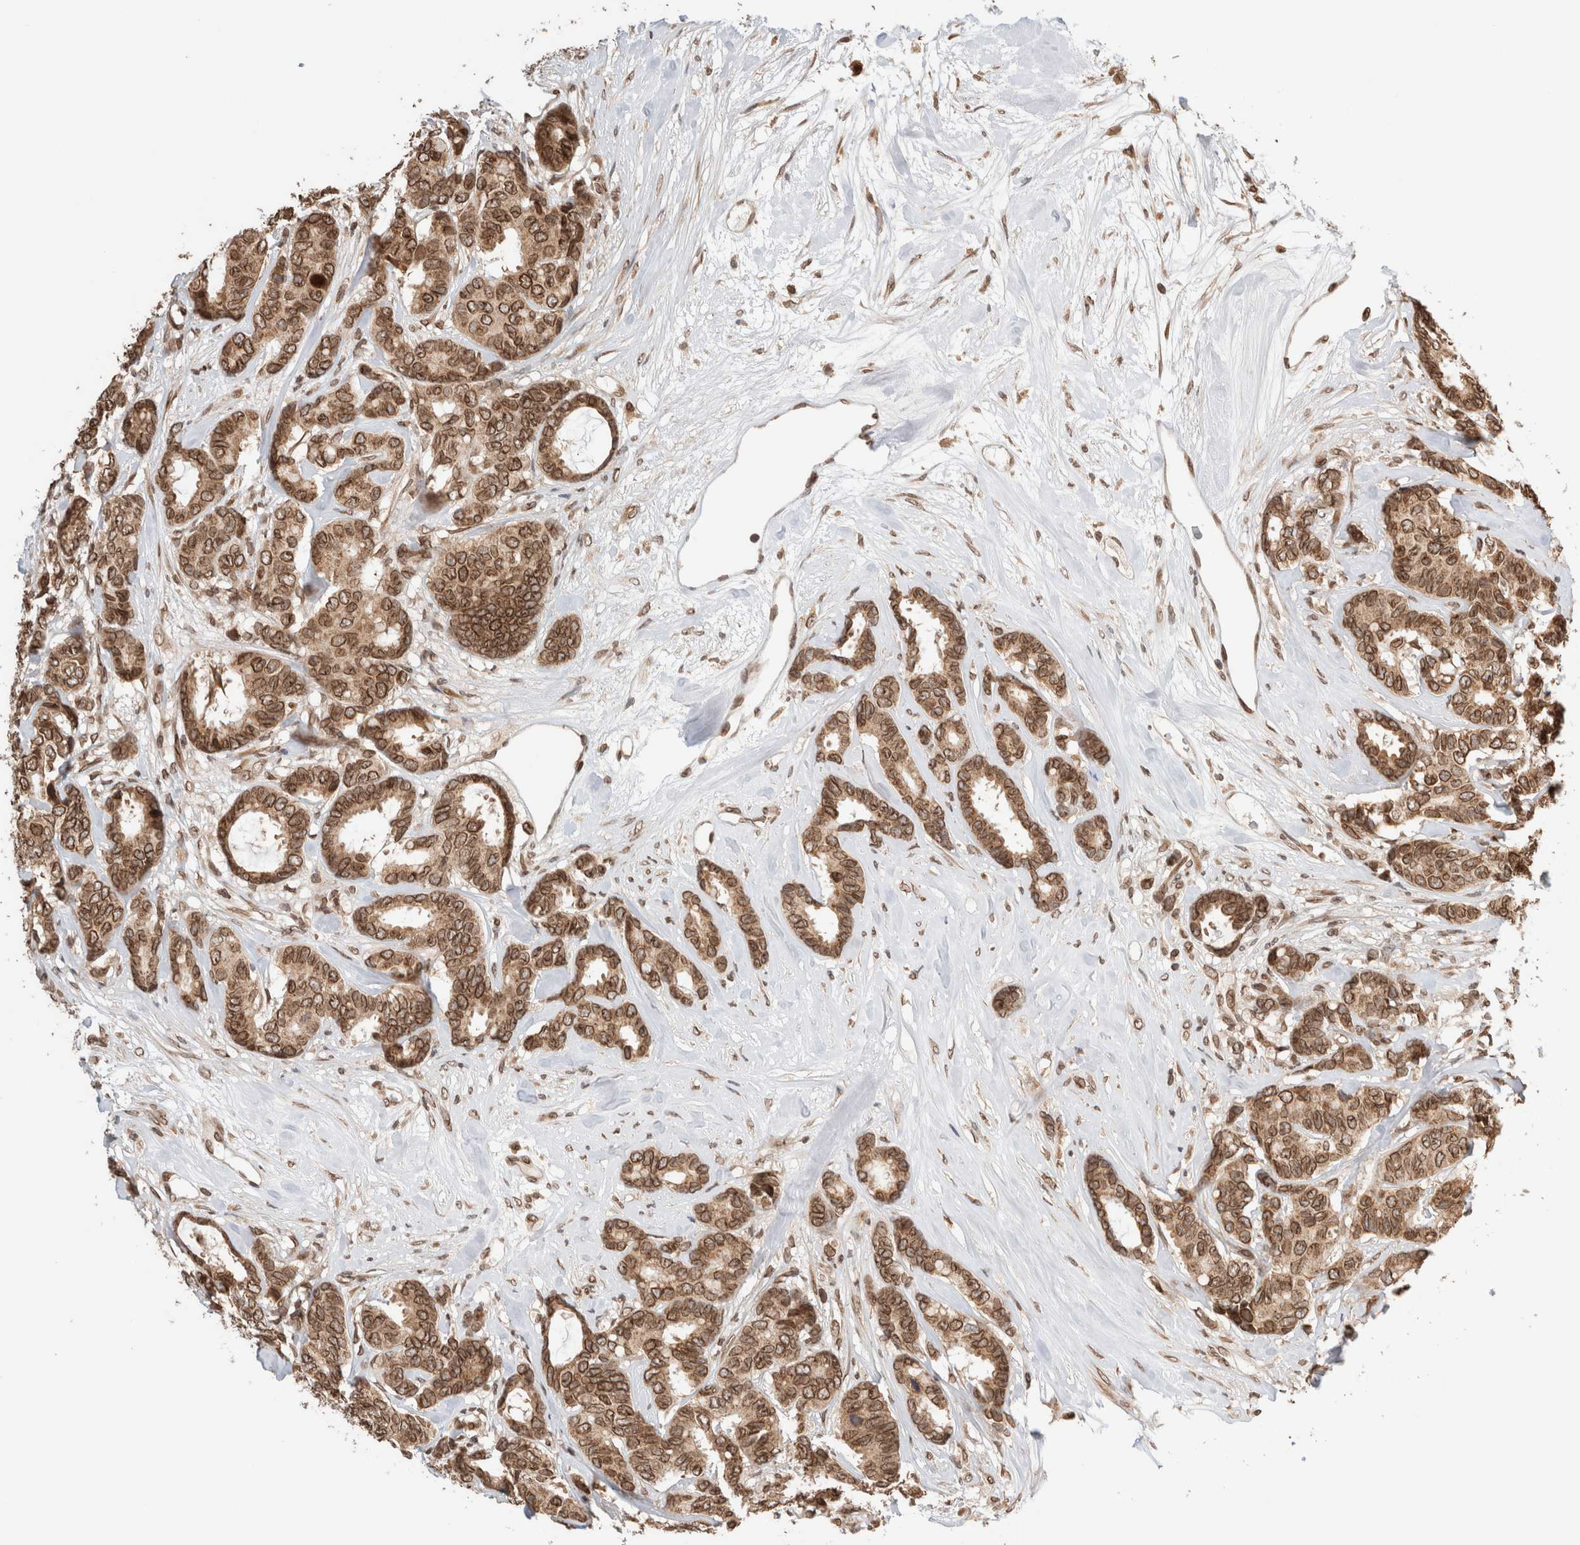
{"staining": {"intensity": "strong", "quantity": ">75%", "location": "cytoplasmic/membranous,nuclear"}, "tissue": "breast cancer", "cell_type": "Tumor cells", "image_type": "cancer", "snomed": [{"axis": "morphology", "description": "Duct carcinoma"}, {"axis": "topography", "description": "Breast"}], "caption": "Breast cancer (infiltrating ductal carcinoma) tissue exhibits strong cytoplasmic/membranous and nuclear positivity in approximately >75% of tumor cells, visualized by immunohistochemistry. The protein is shown in brown color, while the nuclei are stained blue.", "gene": "TPR", "patient": {"sex": "female", "age": 87}}